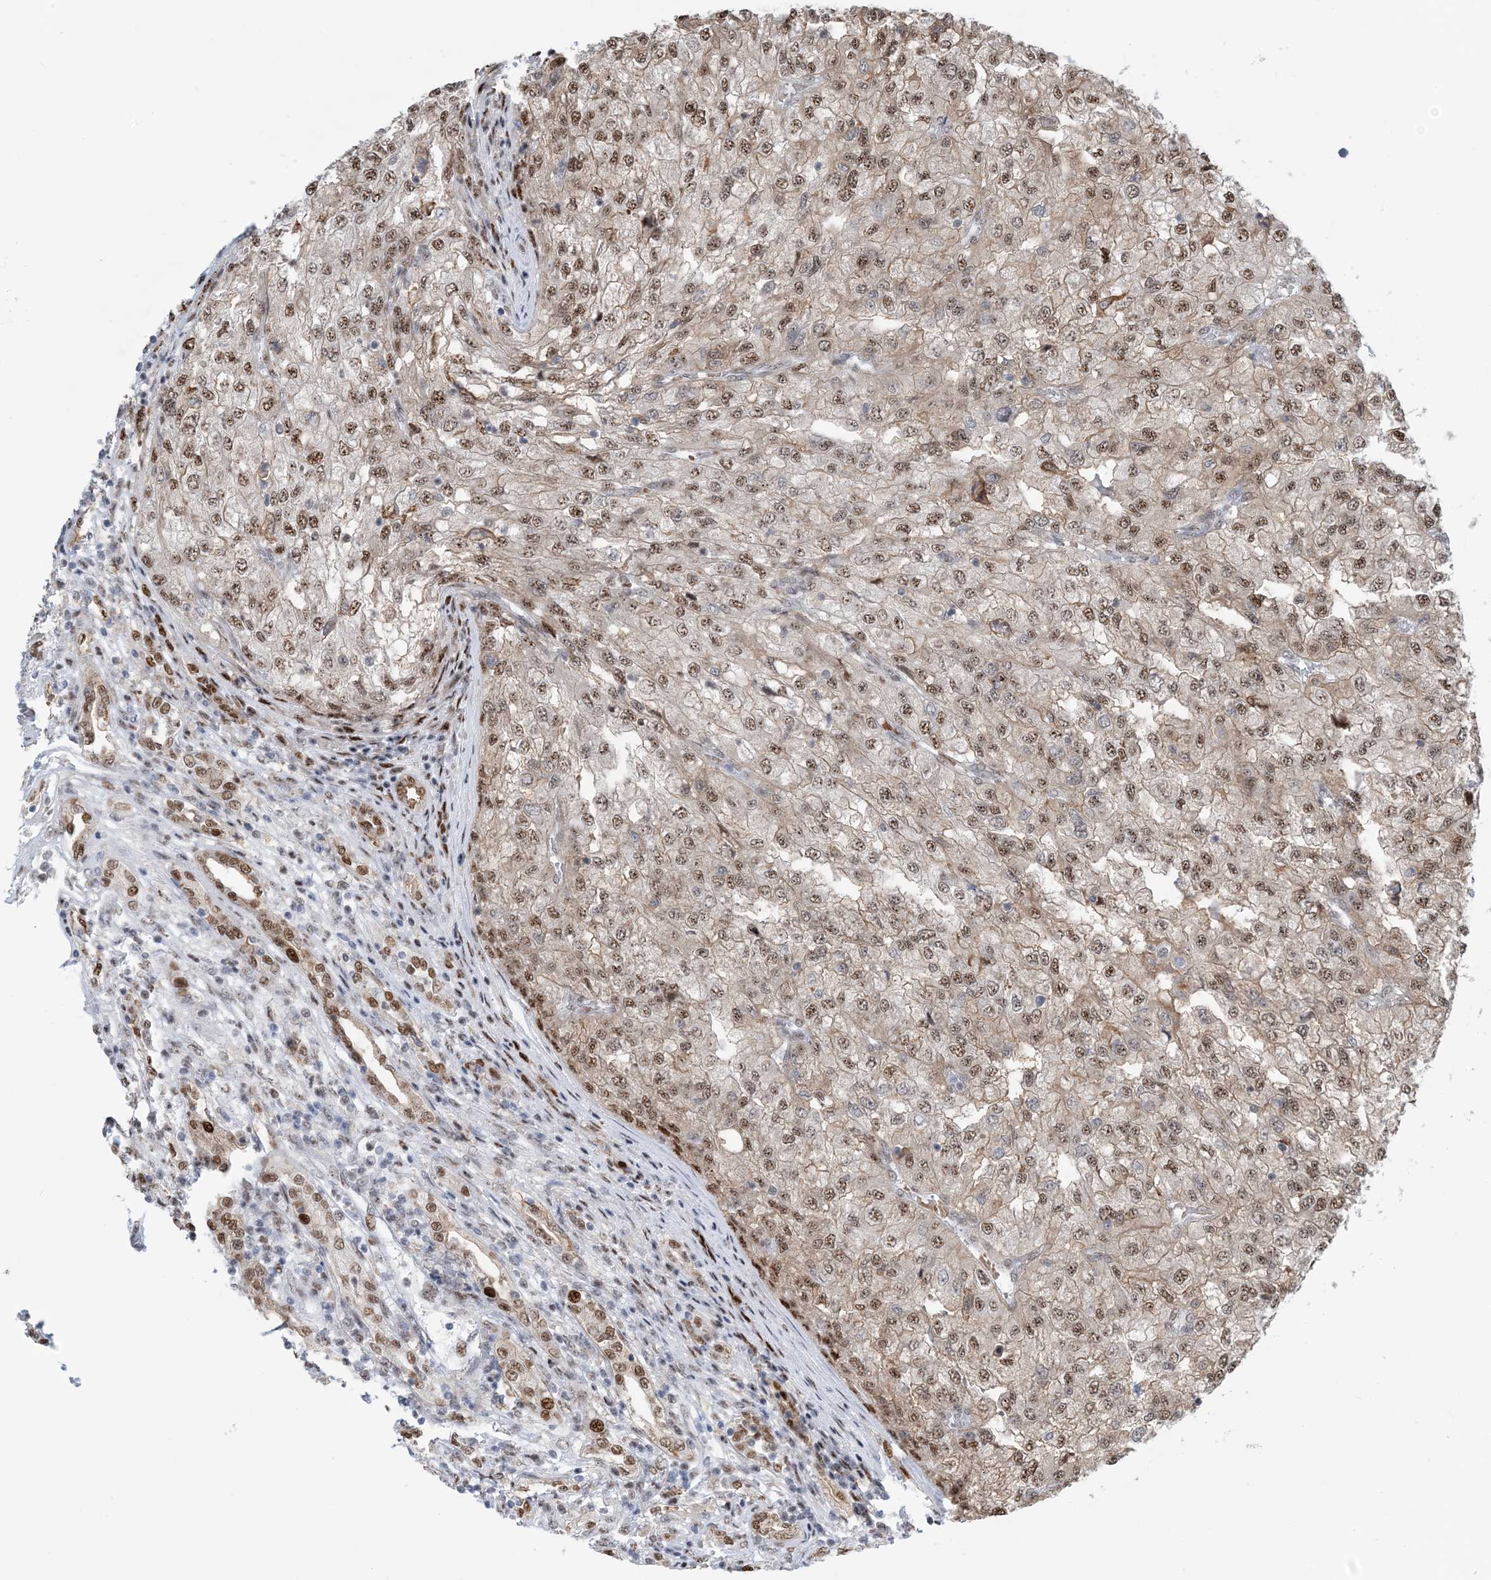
{"staining": {"intensity": "moderate", "quantity": ">75%", "location": "nuclear"}, "tissue": "renal cancer", "cell_type": "Tumor cells", "image_type": "cancer", "snomed": [{"axis": "morphology", "description": "Adenocarcinoma, NOS"}, {"axis": "topography", "description": "Kidney"}], "caption": "Protein positivity by IHC shows moderate nuclear expression in about >75% of tumor cells in renal cancer (adenocarcinoma). (Brightfield microscopy of DAB IHC at high magnification).", "gene": "HEMK1", "patient": {"sex": "female", "age": 54}}